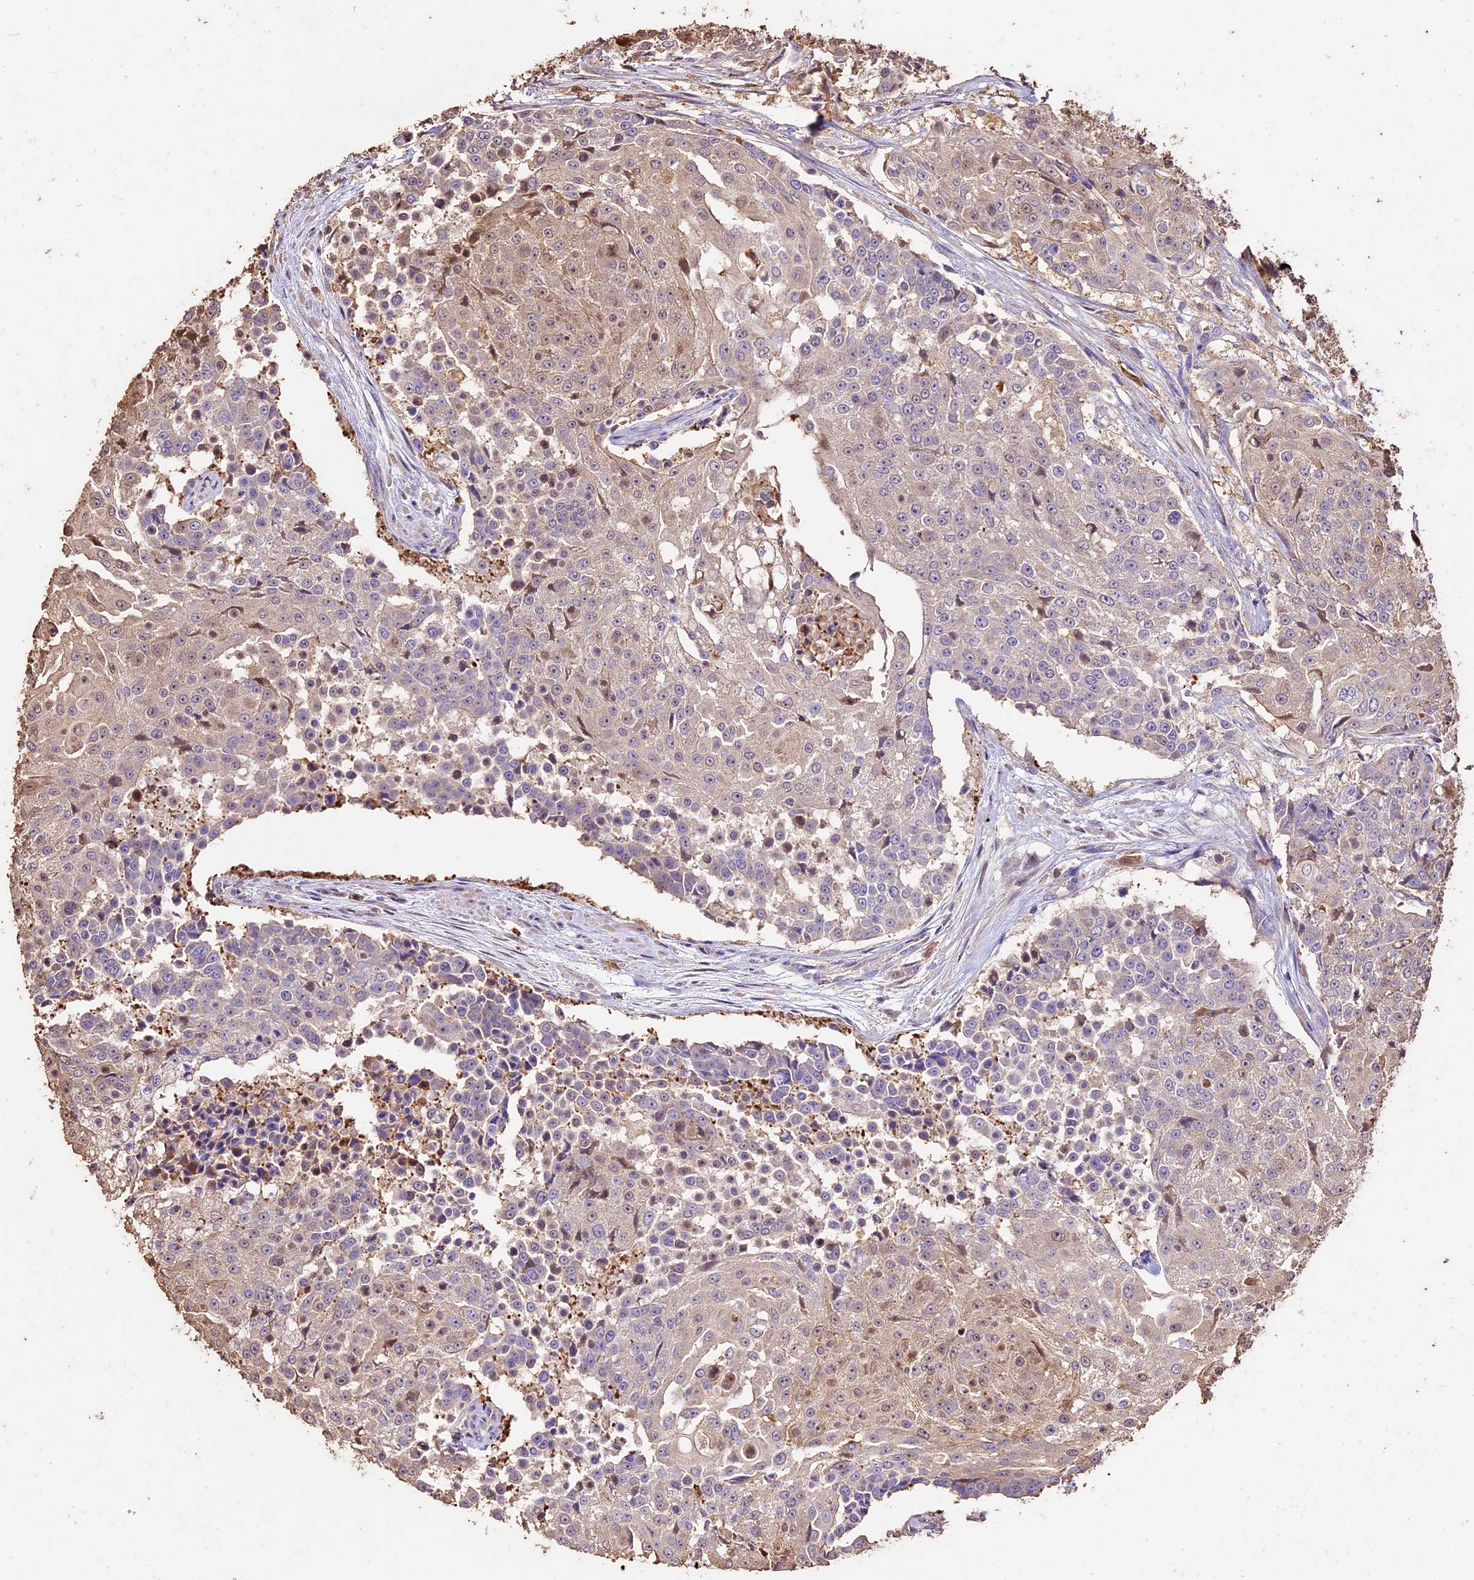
{"staining": {"intensity": "negative", "quantity": "none", "location": "none"}, "tissue": "urothelial cancer", "cell_type": "Tumor cells", "image_type": "cancer", "snomed": [{"axis": "morphology", "description": "Urothelial carcinoma, High grade"}, {"axis": "topography", "description": "Urinary bladder"}], "caption": "The micrograph demonstrates no staining of tumor cells in high-grade urothelial carcinoma.", "gene": "CRLF1", "patient": {"sex": "female", "age": 63}}